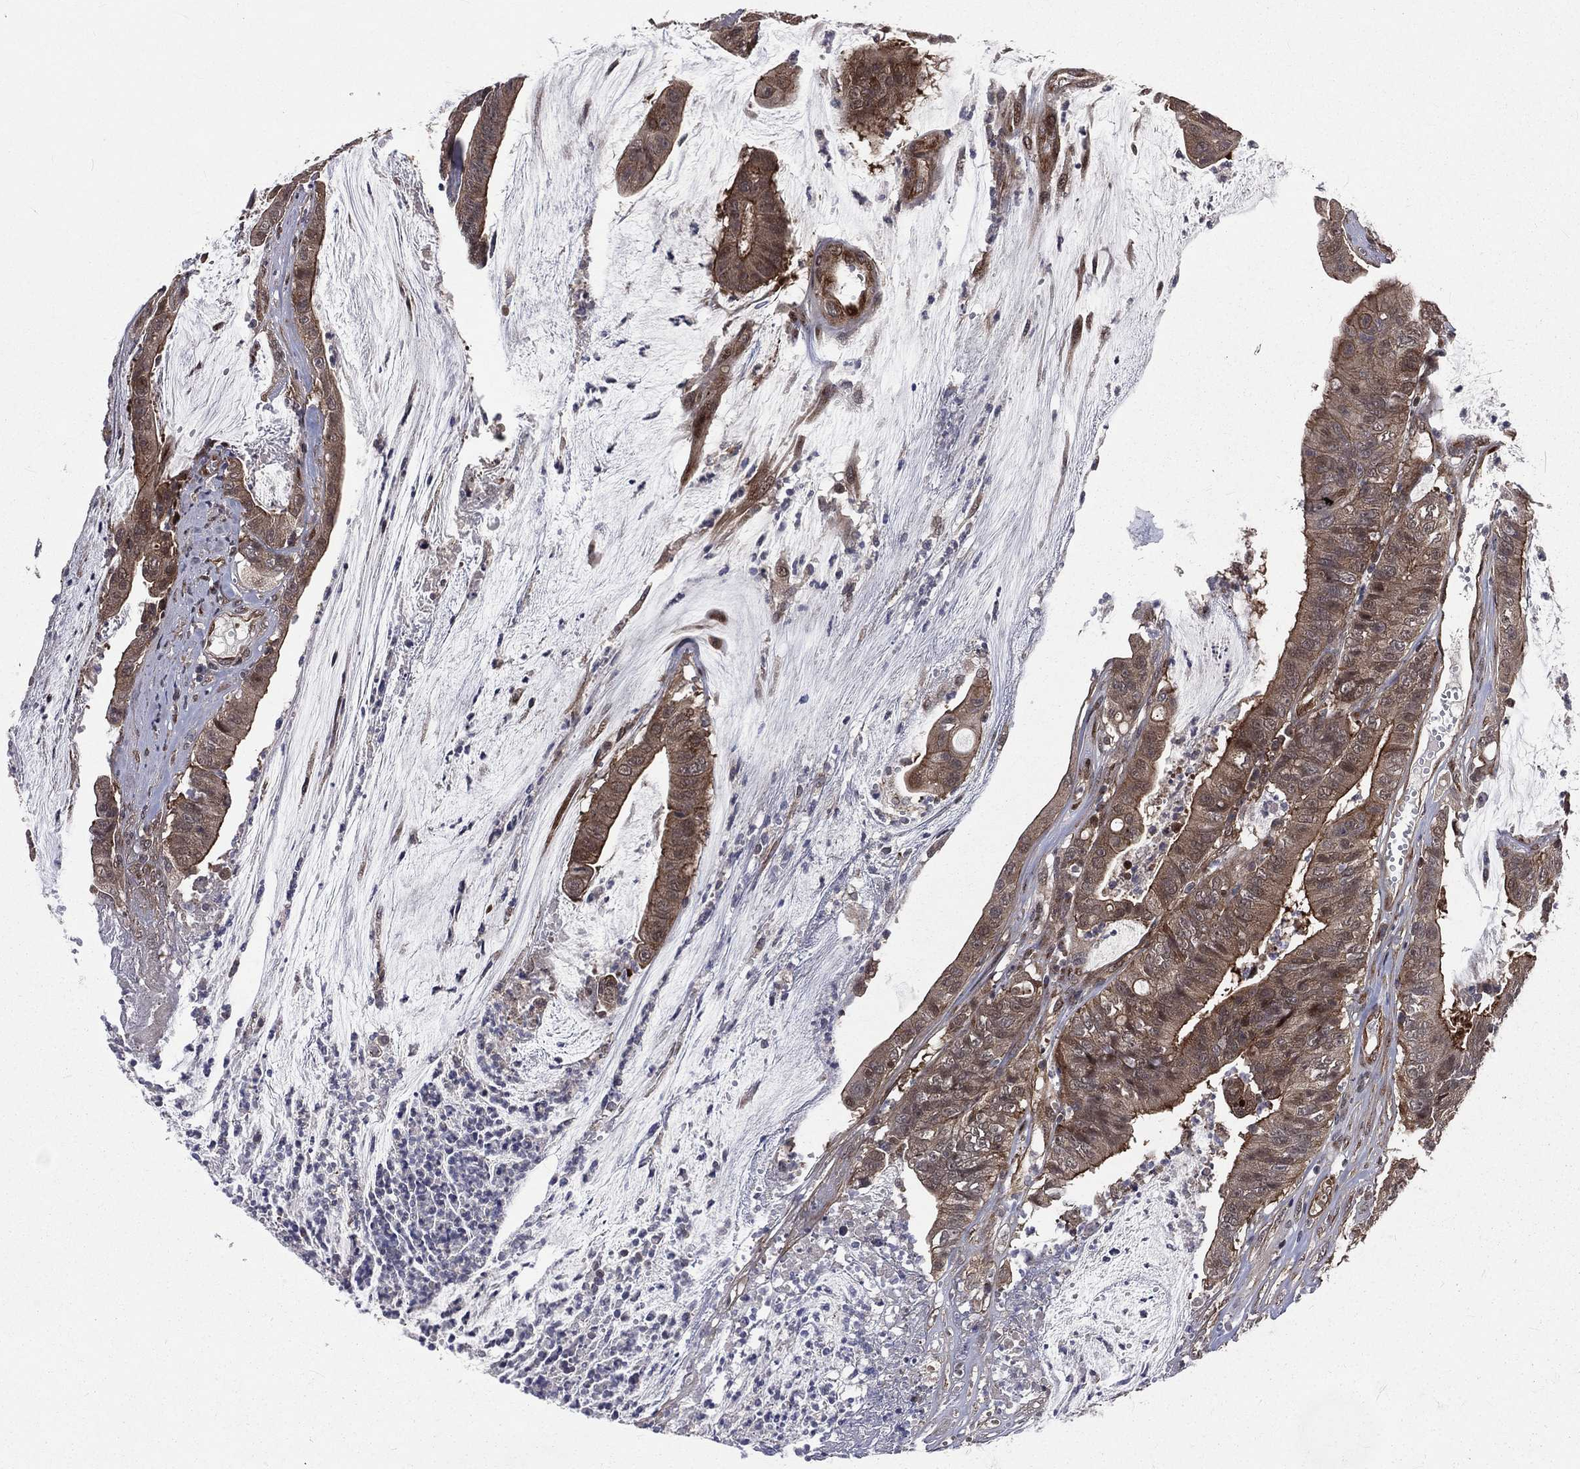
{"staining": {"intensity": "weak", "quantity": "25%-75%", "location": "cytoplasmic/membranous"}, "tissue": "colorectal cancer", "cell_type": "Tumor cells", "image_type": "cancer", "snomed": [{"axis": "morphology", "description": "Adenocarcinoma, NOS"}, {"axis": "topography", "description": "Colon"}], "caption": "This is a histology image of IHC staining of colorectal cancer, which shows weak positivity in the cytoplasmic/membranous of tumor cells.", "gene": "ARL3", "patient": {"sex": "female", "age": 69}}